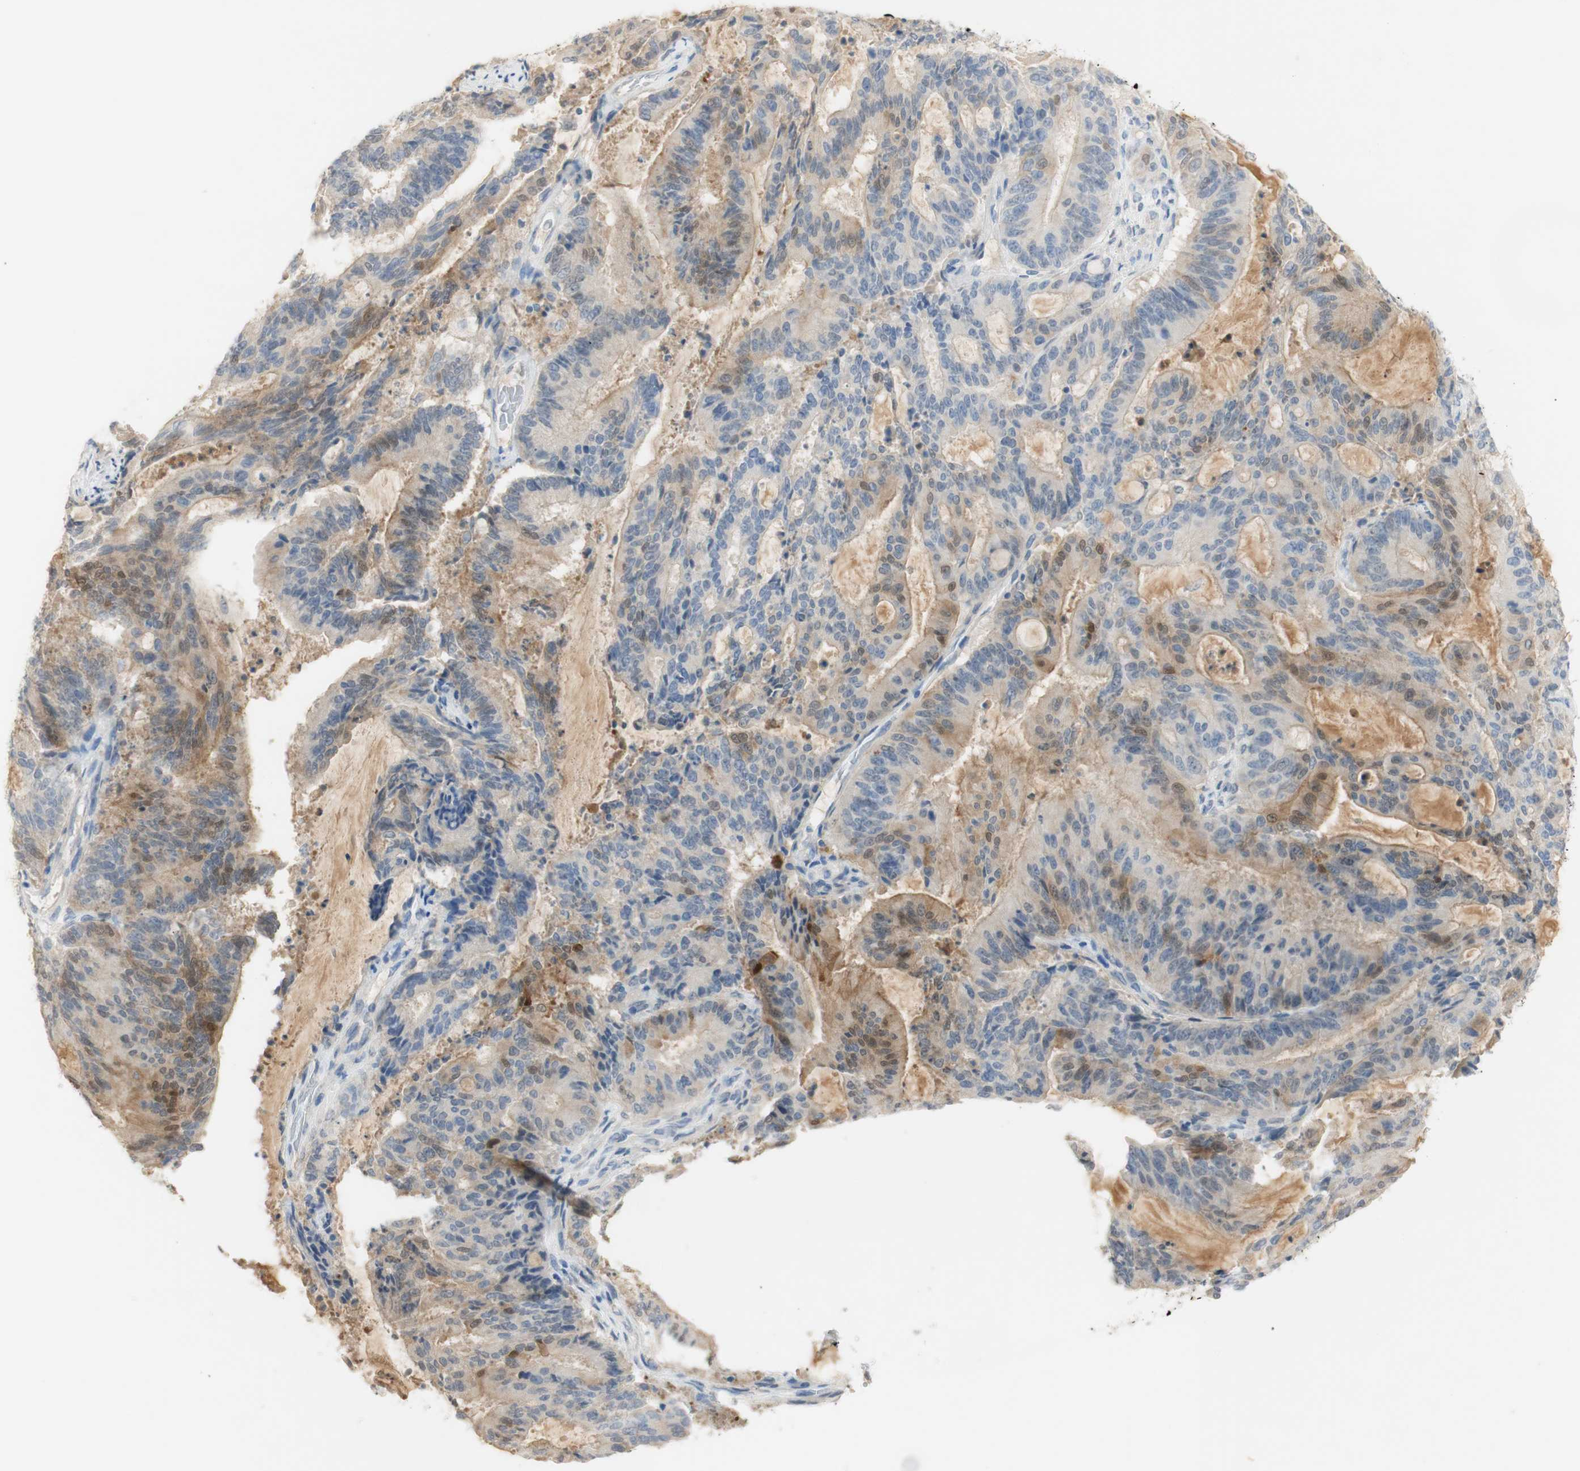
{"staining": {"intensity": "weak", "quantity": "<25%", "location": "cytoplasmic/membranous,nuclear"}, "tissue": "liver cancer", "cell_type": "Tumor cells", "image_type": "cancer", "snomed": [{"axis": "morphology", "description": "Cholangiocarcinoma"}, {"axis": "topography", "description": "Liver"}], "caption": "Immunohistochemistry of liver cancer (cholangiocarcinoma) exhibits no expression in tumor cells.", "gene": "SELENBP1", "patient": {"sex": "female", "age": 73}}